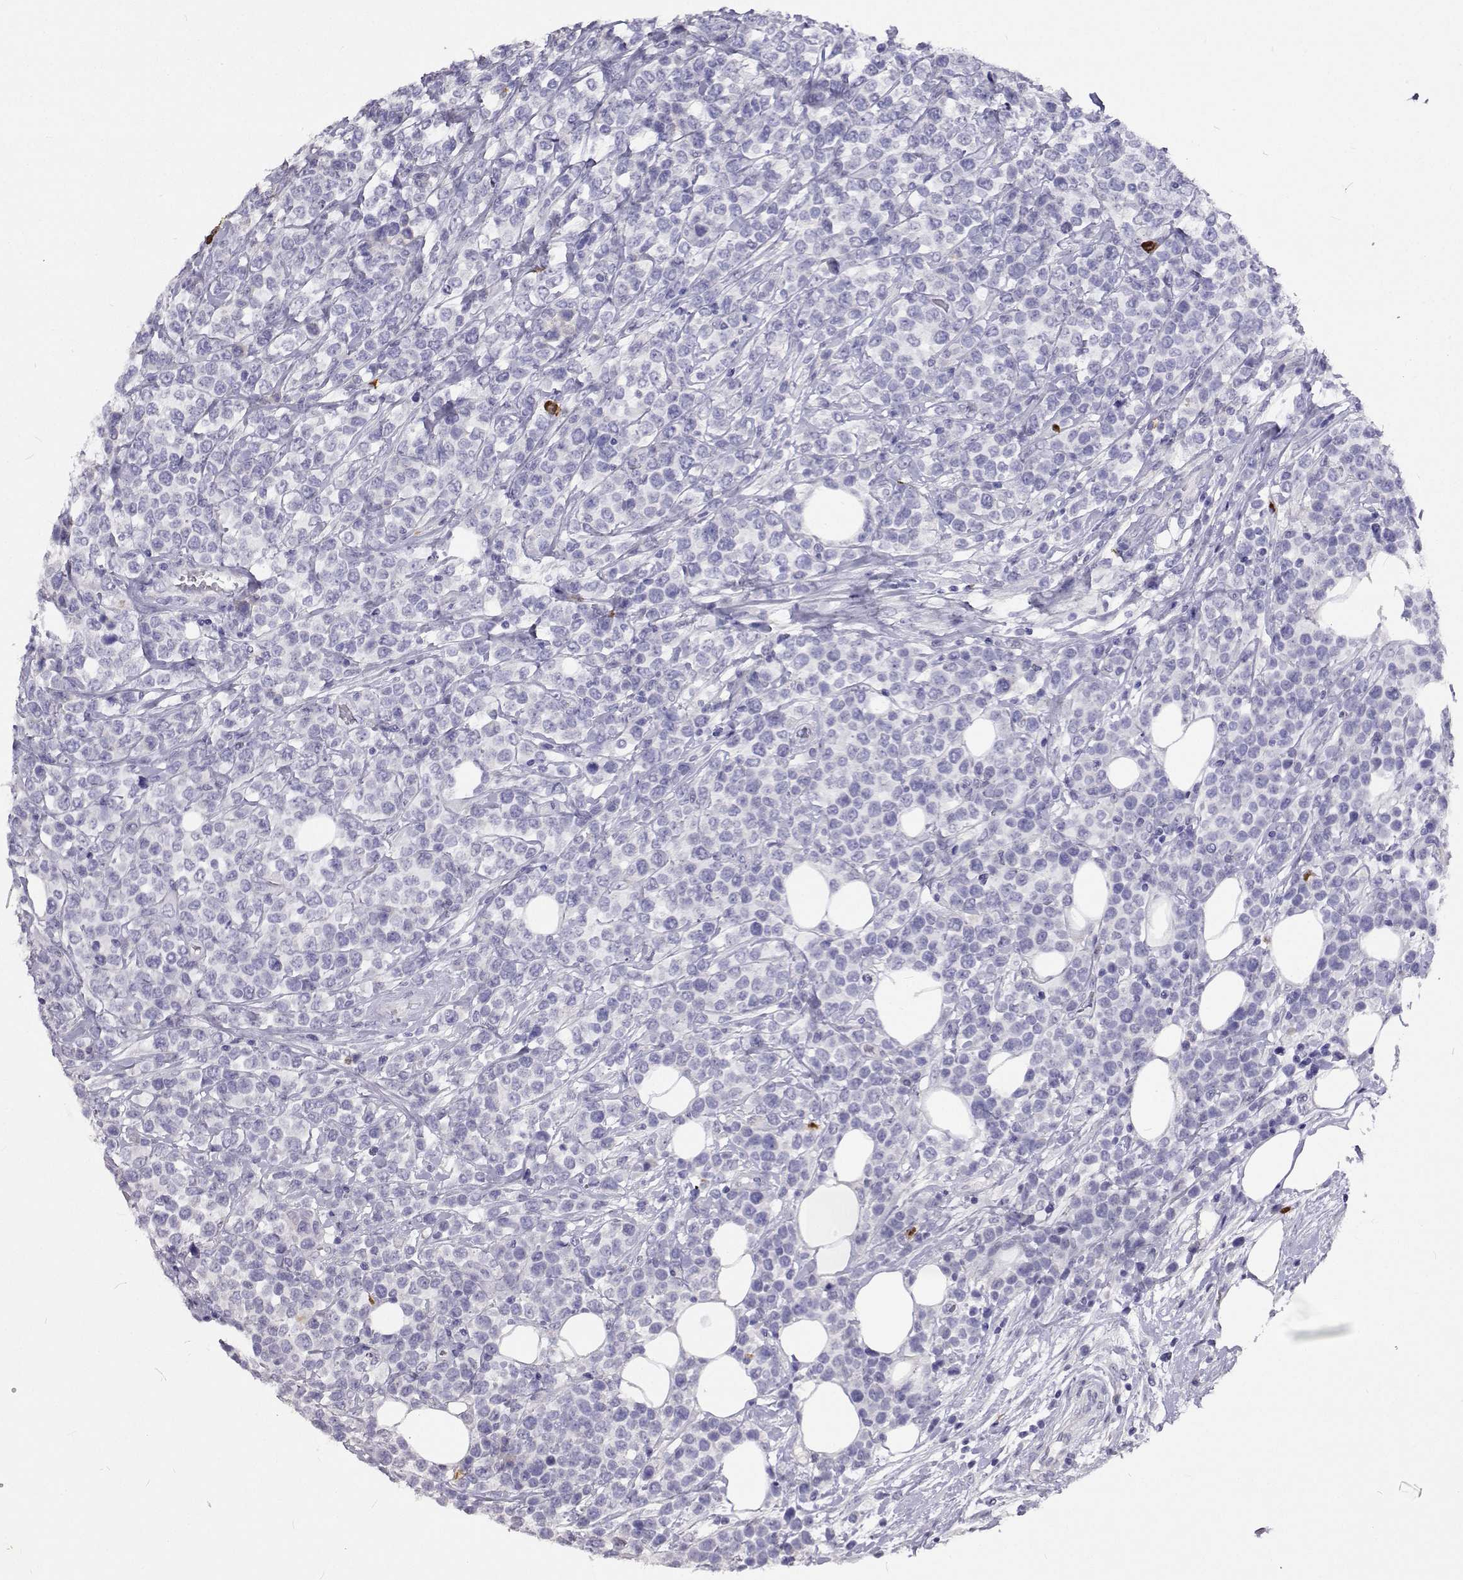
{"staining": {"intensity": "negative", "quantity": "none", "location": "none"}, "tissue": "lymphoma", "cell_type": "Tumor cells", "image_type": "cancer", "snomed": [{"axis": "morphology", "description": "Malignant lymphoma, non-Hodgkin's type, High grade"}, {"axis": "topography", "description": "Soft tissue"}], "caption": "This is an IHC micrograph of human lymphoma. There is no positivity in tumor cells.", "gene": "CFAP44", "patient": {"sex": "female", "age": 56}}